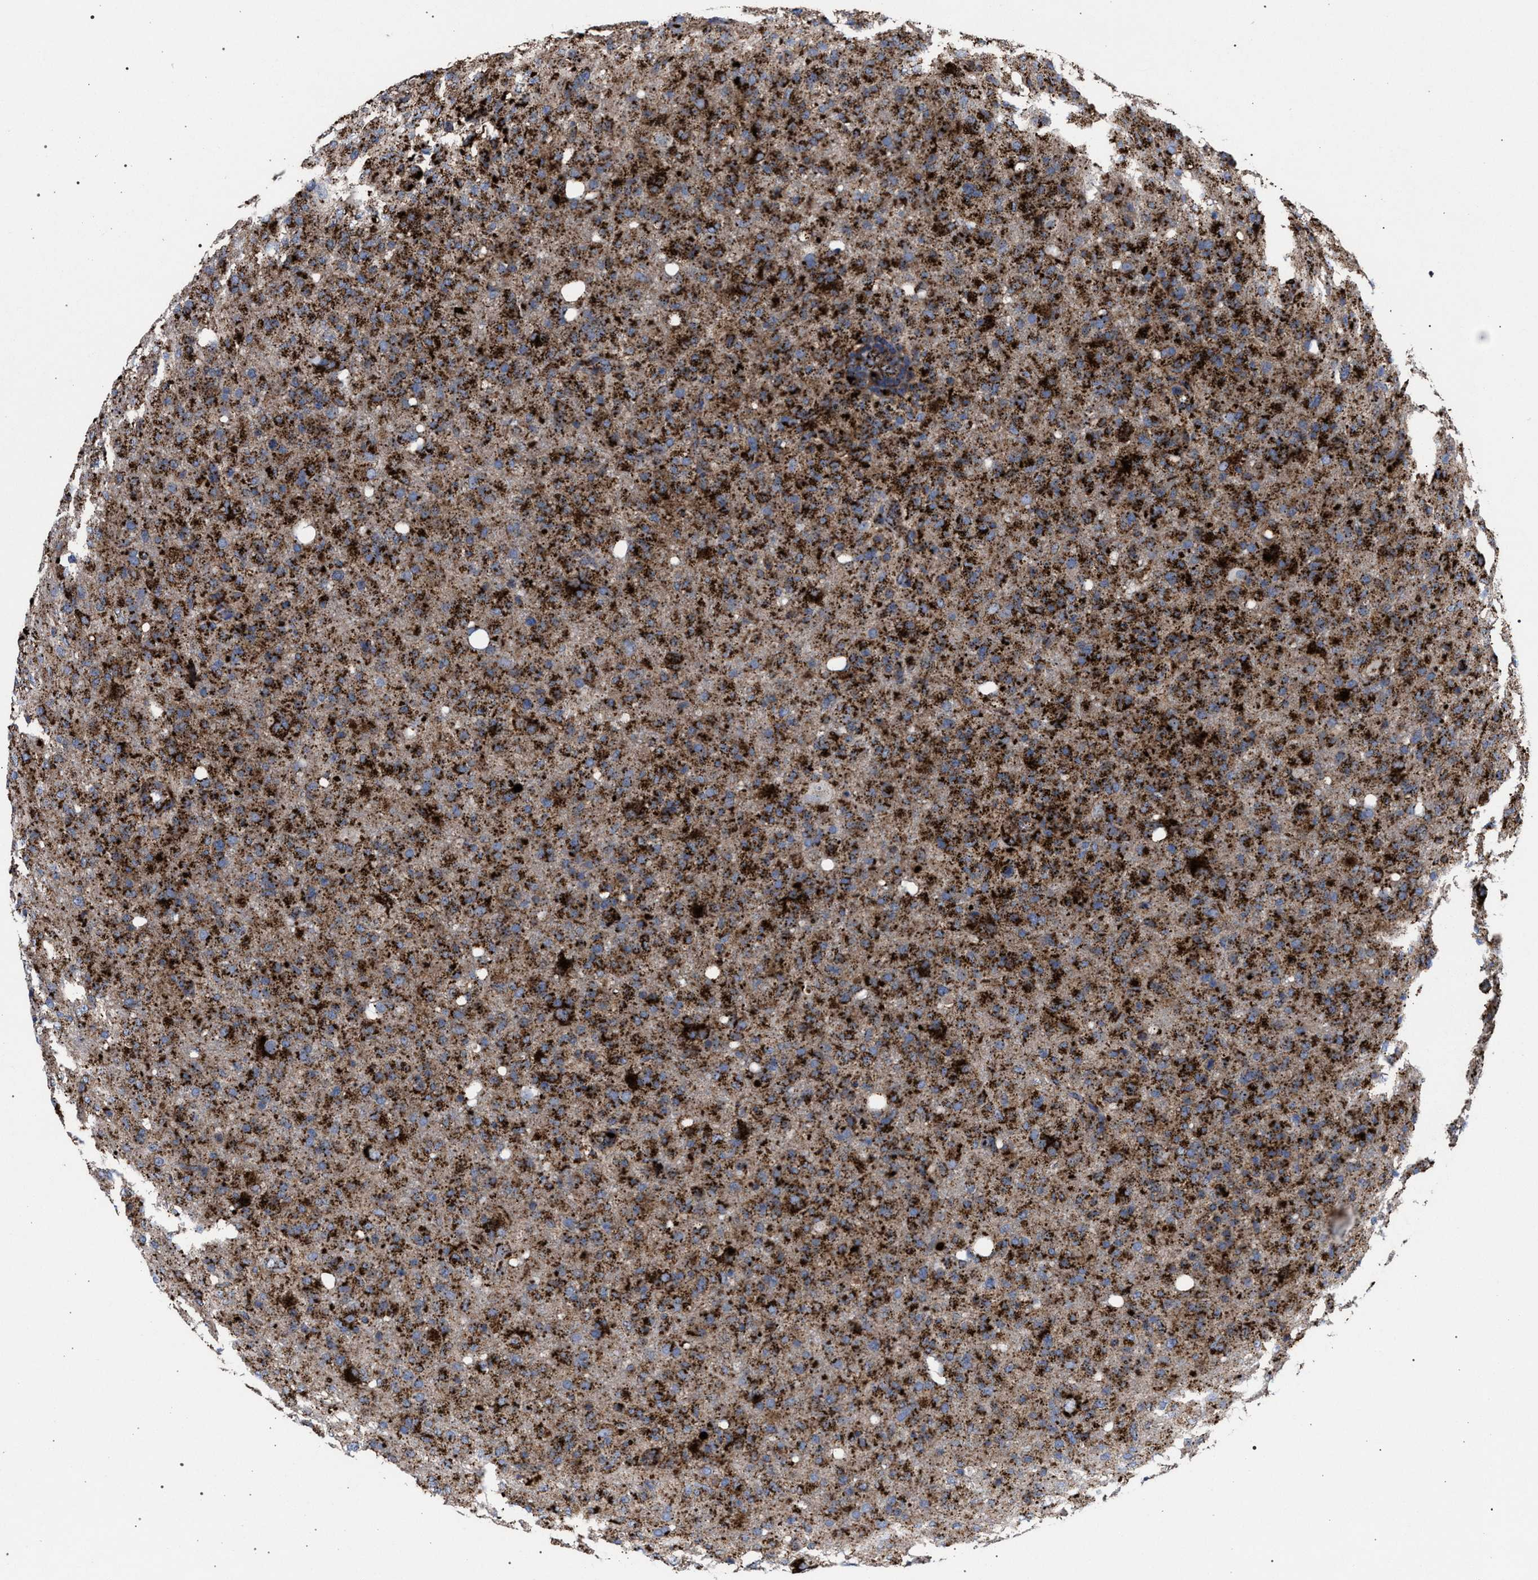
{"staining": {"intensity": "strong", "quantity": ">75%", "location": "cytoplasmic/membranous"}, "tissue": "glioma", "cell_type": "Tumor cells", "image_type": "cancer", "snomed": [{"axis": "morphology", "description": "Glioma, malignant, High grade"}, {"axis": "topography", "description": "Brain"}], "caption": "High-grade glioma (malignant) tissue shows strong cytoplasmic/membranous expression in about >75% of tumor cells, visualized by immunohistochemistry.", "gene": "PPT1", "patient": {"sex": "female", "age": 57}}